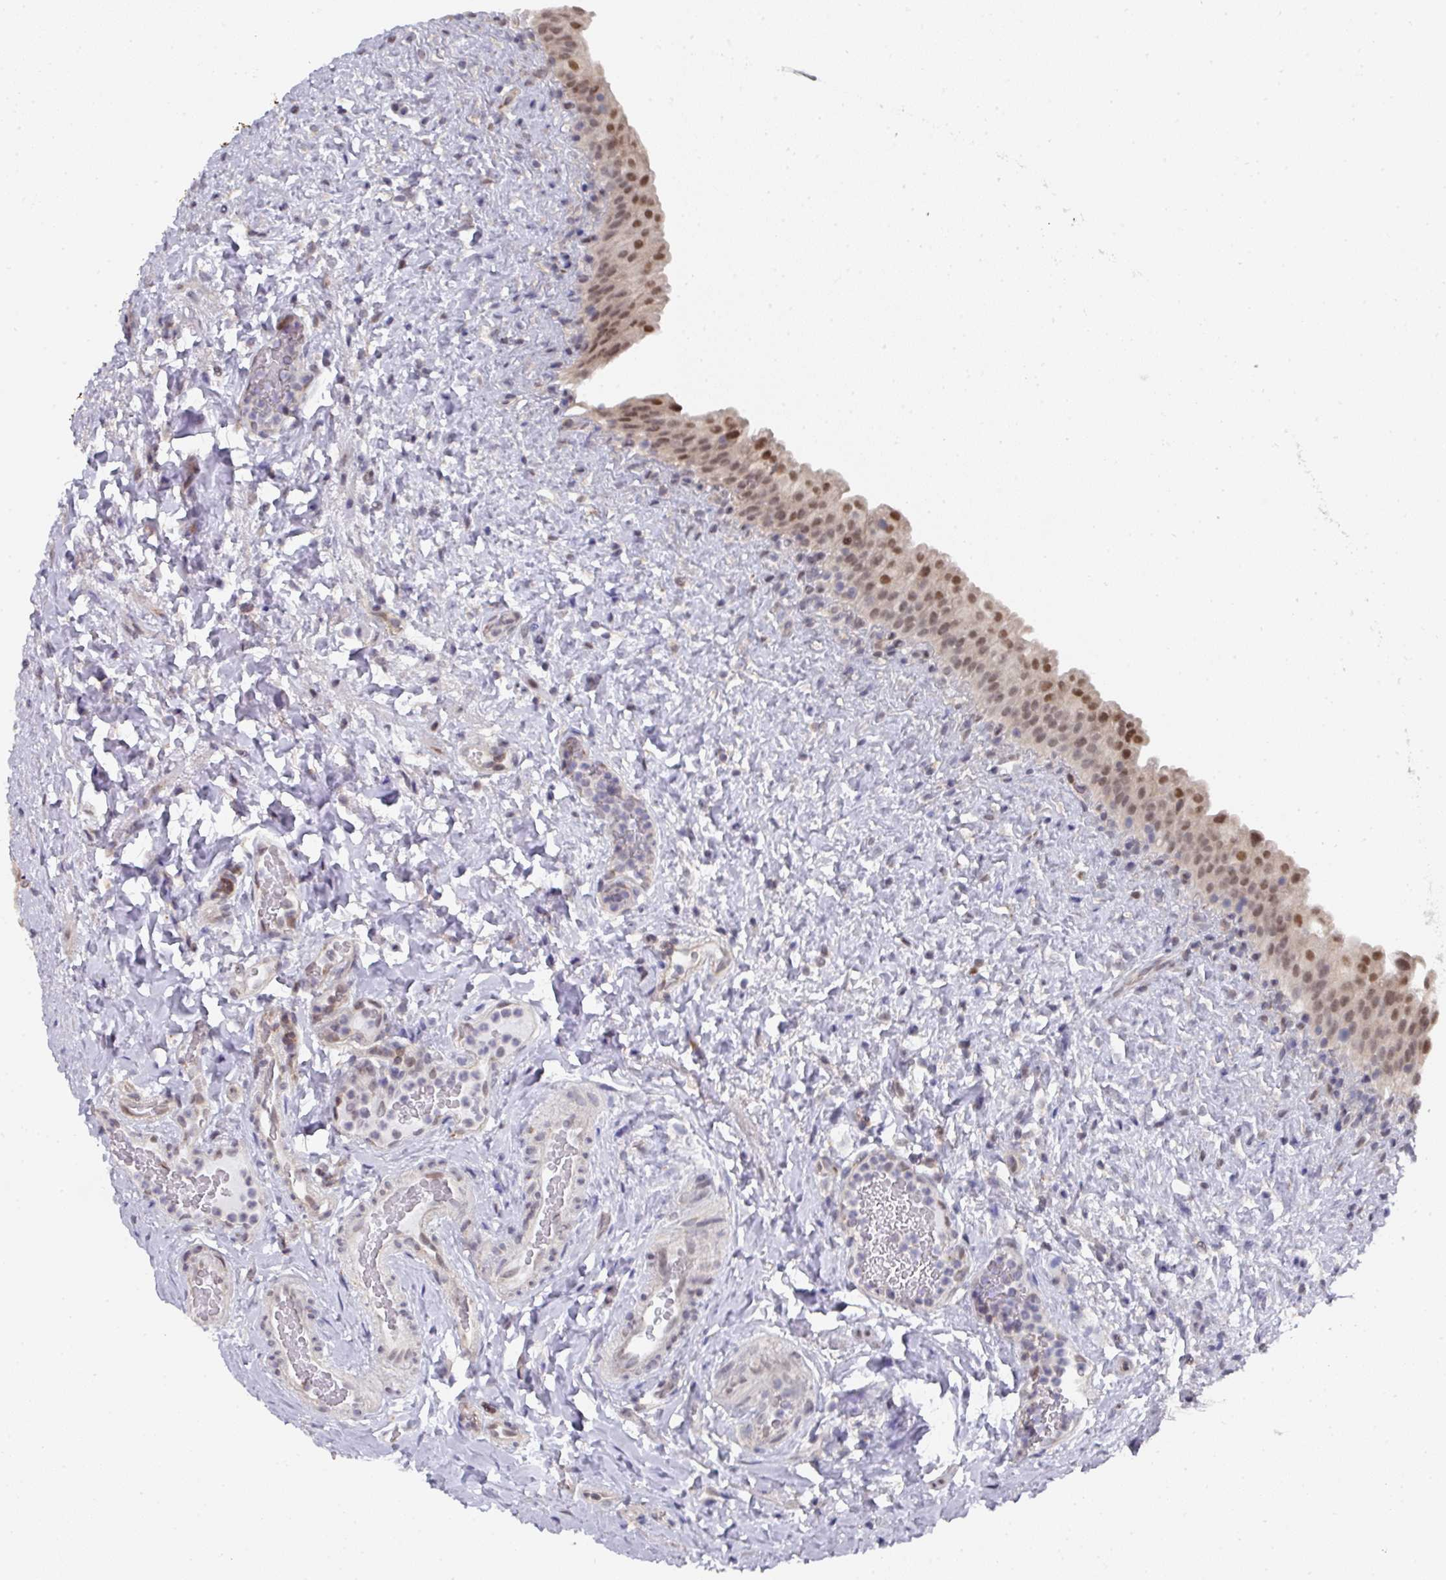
{"staining": {"intensity": "moderate", "quantity": ">75%", "location": "nuclear"}, "tissue": "urinary bladder", "cell_type": "Urothelial cells", "image_type": "normal", "snomed": [{"axis": "morphology", "description": "Normal tissue, NOS"}, {"axis": "topography", "description": "Urinary bladder"}], "caption": "Immunohistochemical staining of benign urinary bladder exhibits moderate nuclear protein staining in approximately >75% of urothelial cells.", "gene": "C18orf25", "patient": {"sex": "female", "age": 27}}